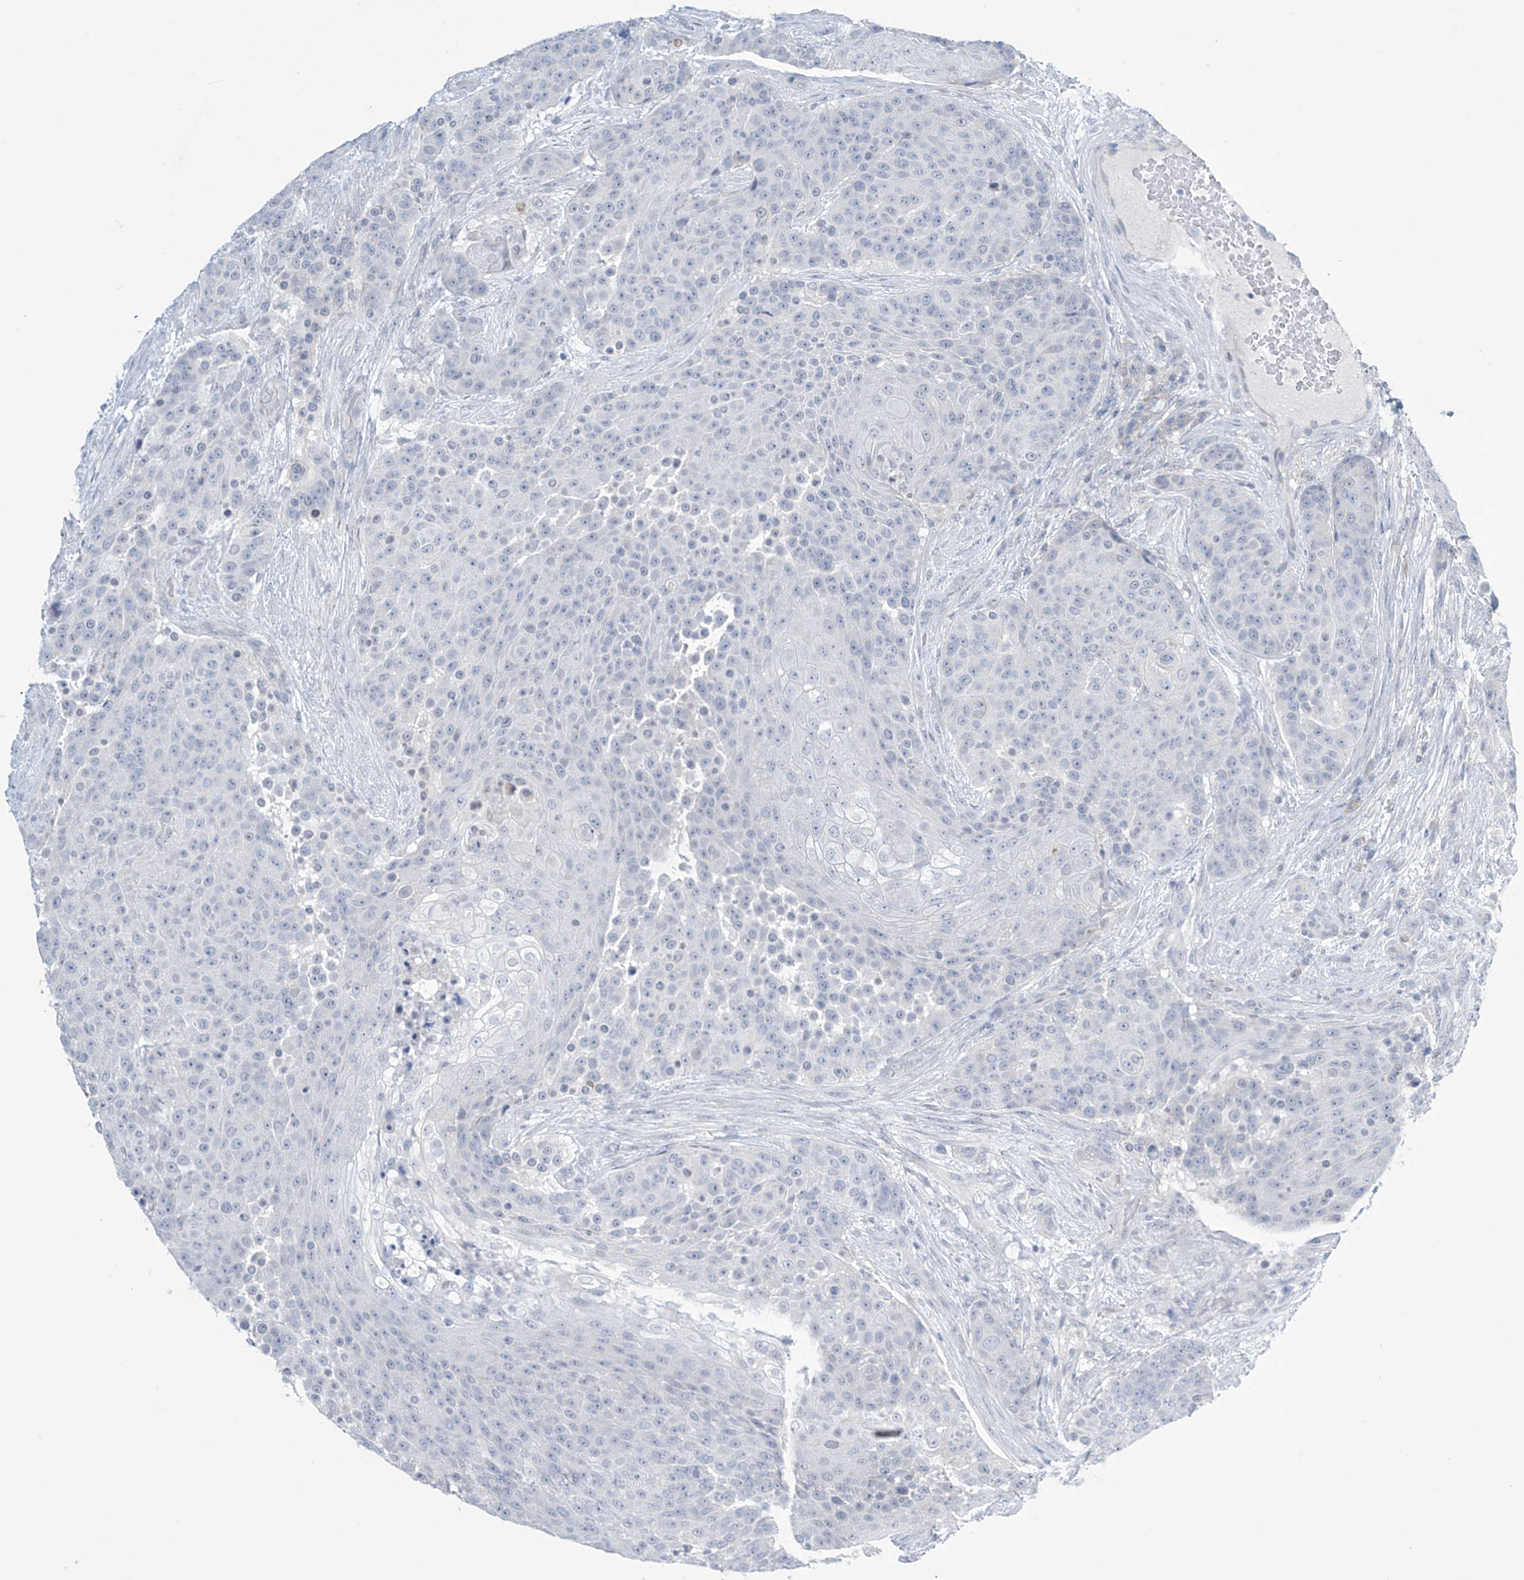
{"staining": {"intensity": "negative", "quantity": "none", "location": "none"}, "tissue": "urothelial cancer", "cell_type": "Tumor cells", "image_type": "cancer", "snomed": [{"axis": "morphology", "description": "Urothelial carcinoma, High grade"}, {"axis": "topography", "description": "Urinary bladder"}], "caption": "This histopathology image is of urothelial cancer stained with immunohistochemistry to label a protein in brown with the nuclei are counter-stained blue. There is no positivity in tumor cells. Nuclei are stained in blue.", "gene": "SLC35A5", "patient": {"sex": "female", "age": 63}}